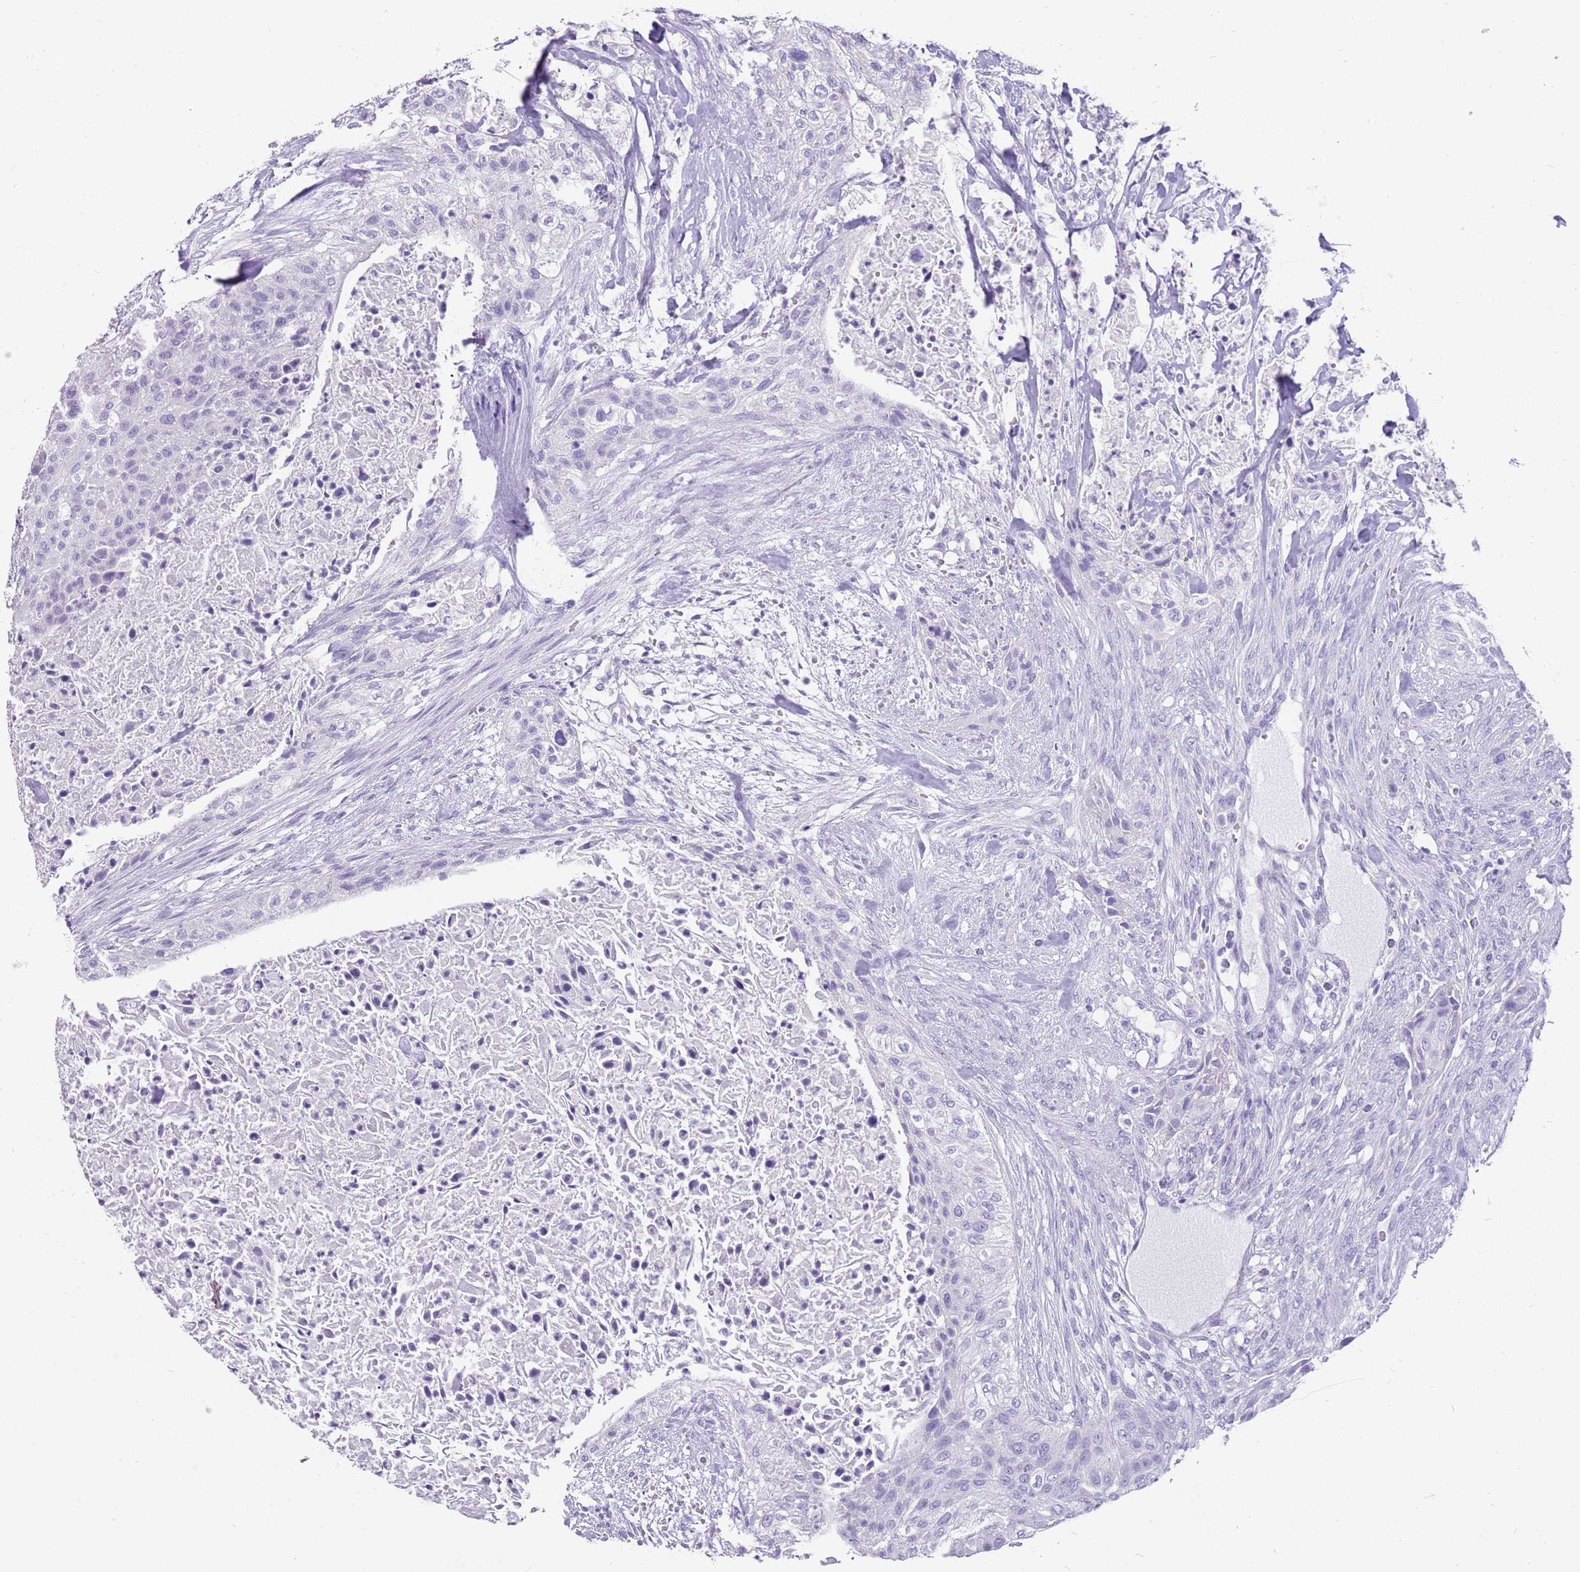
{"staining": {"intensity": "negative", "quantity": "none", "location": "none"}, "tissue": "urothelial cancer", "cell_type": "Tumor cells", "image_type": "cancer", "snomed": [{"axis": "morphology", "description": "Urothelial carcinoma, High grade"}, {"axis": "topography", "description": "Urinary bladder"}], "caption": "Human urothelial carcinoma (high-grade) stained for a protein using immunohistochemistry (IHC) exhibits no expression in tumor cells.", "gene": "NBPF3", "patient": {"sex": "male", "age": 35}}